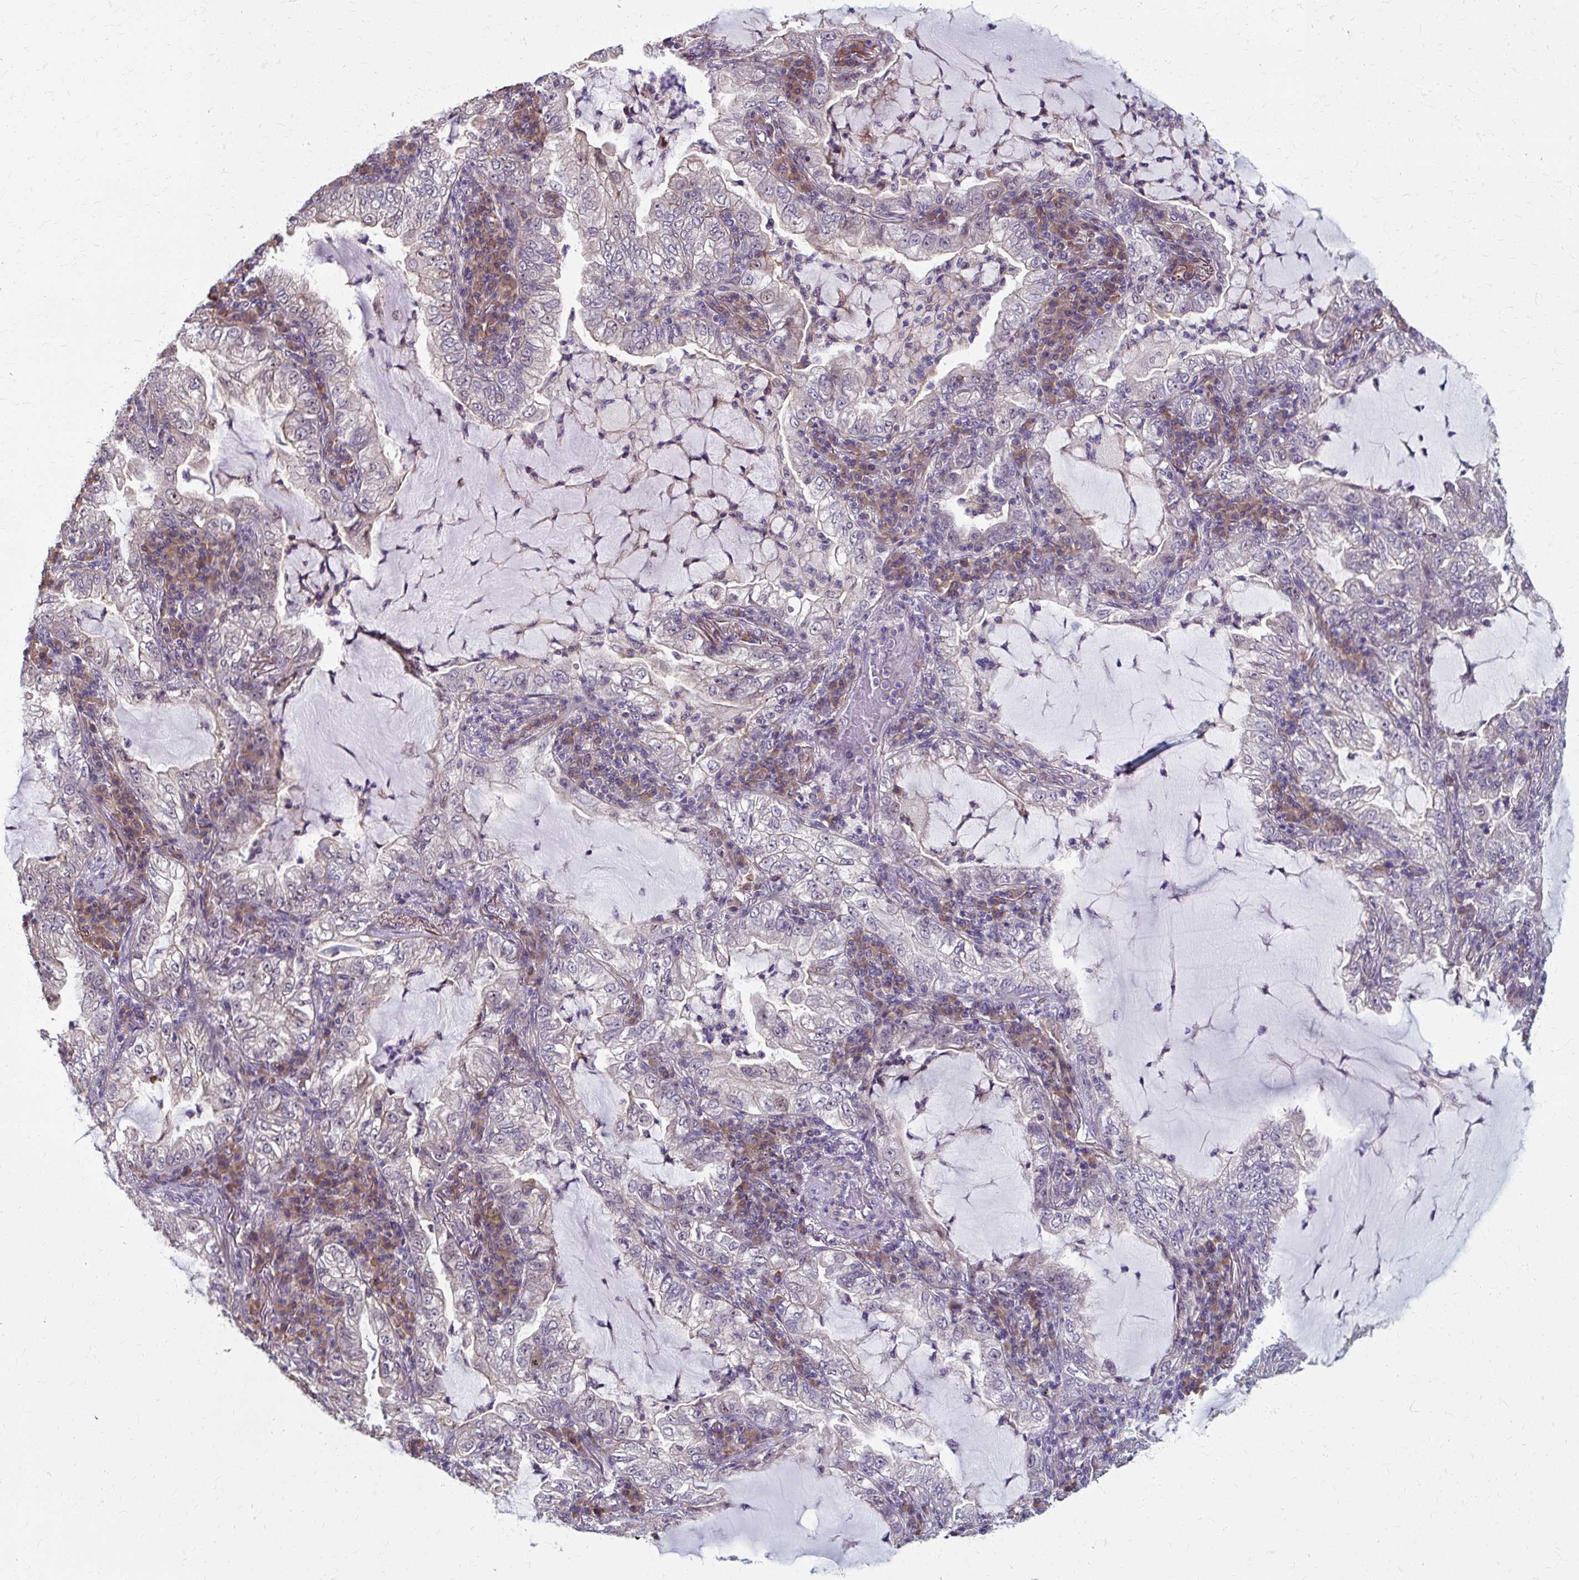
{"staining": {"intensity": "negative", "quantity": "none", "location": "none"}, "tissue": "lung cancer", "cell_type": "Tumor cells", "image_type": "cancer", "snomed": [{"axis": "morphology", "description": "Adenocarcinoma, NOS"}, {"axis": "topography", "description": "Lung"}], "caption": "Immunohistochemical staining of lung cancer (adenocarcinoma) reveals no significant expression in tumor cells.", "gene": "ZNF555", "patient": {"sex": "female", "age": 73}}